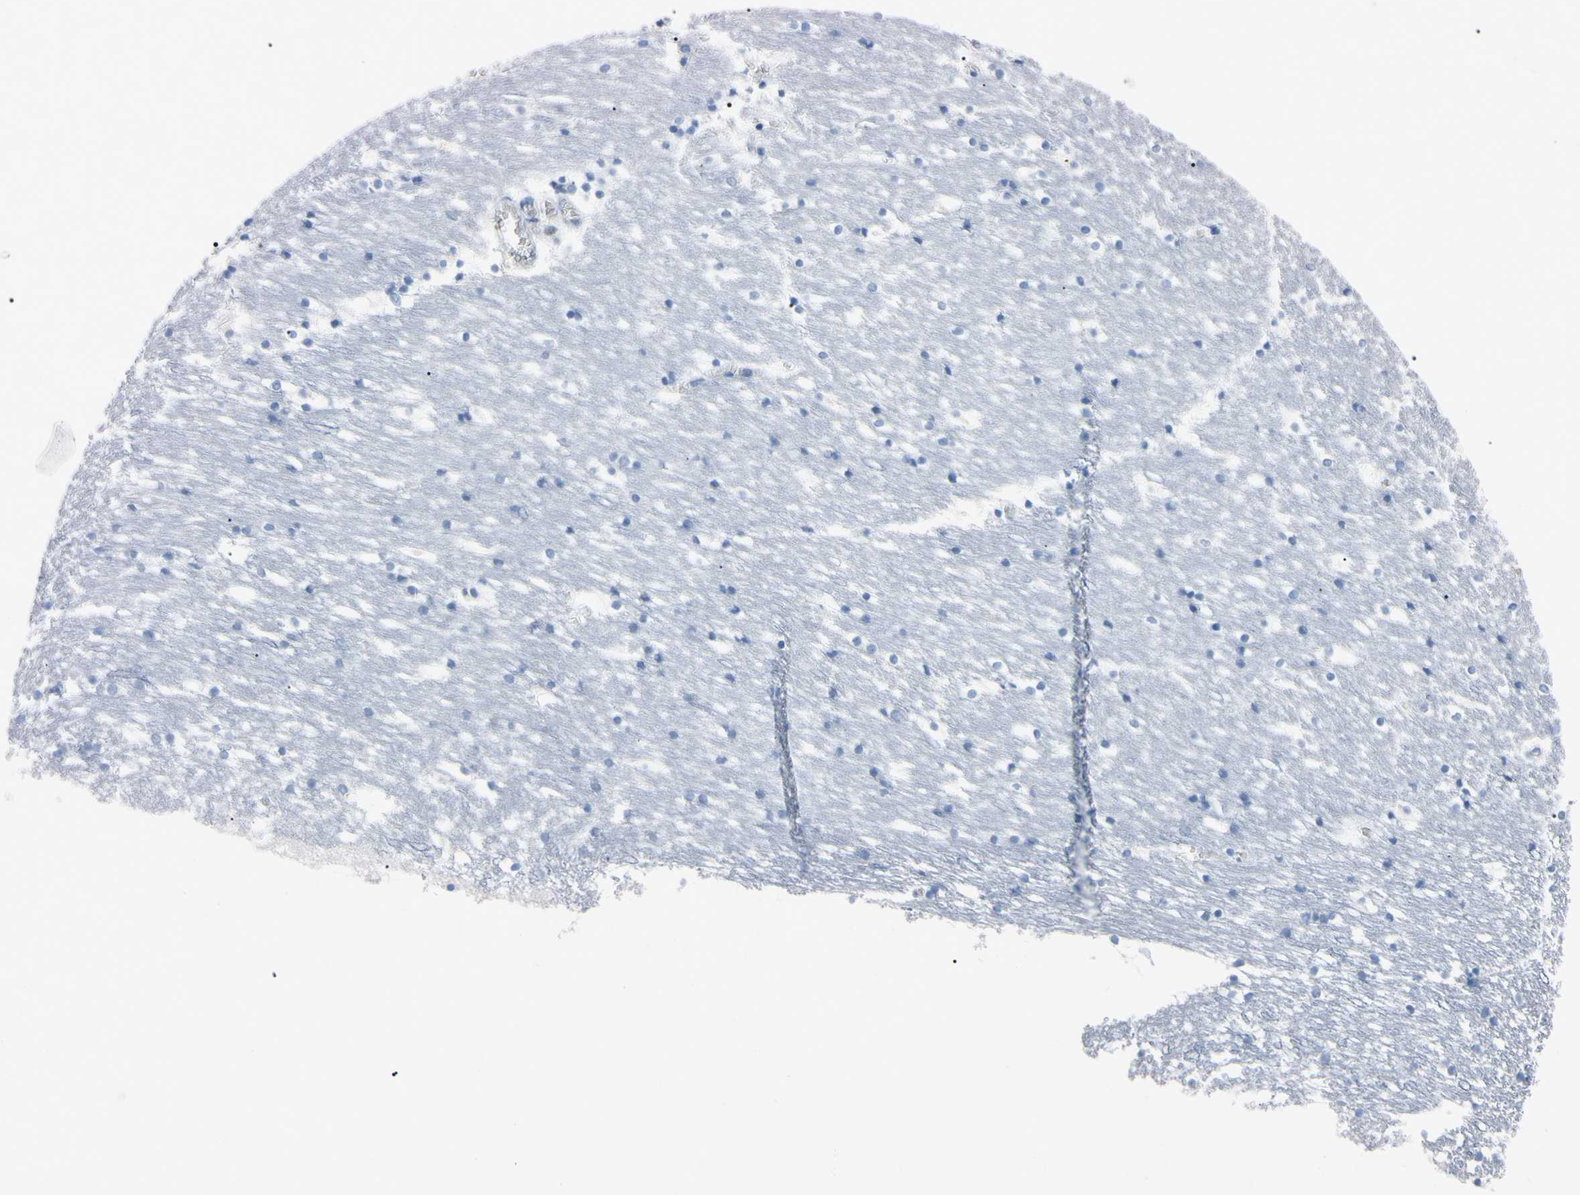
{"staining": {"intensity": "negative", "quantity": "none", "location": "none"}, "tissue": "caudate", "cell_type": "Glial cells", "image_type": "normal", "snomed": [{"axis": "morphology", "description": "Normal tissue, NOS"}, {"axis": "topography", "description": "Lateral ventricle wall"}], "caption": "DAB (3,3'-diaminobenzidine) immunohistochemical staining of normal caudate shows no significant staining in glial cells. (DAB immunohistochemistry (IHC) with hematoxylin counter stain).", "gene": "ELN", "patient": {"sex": "male", "age": 45}}